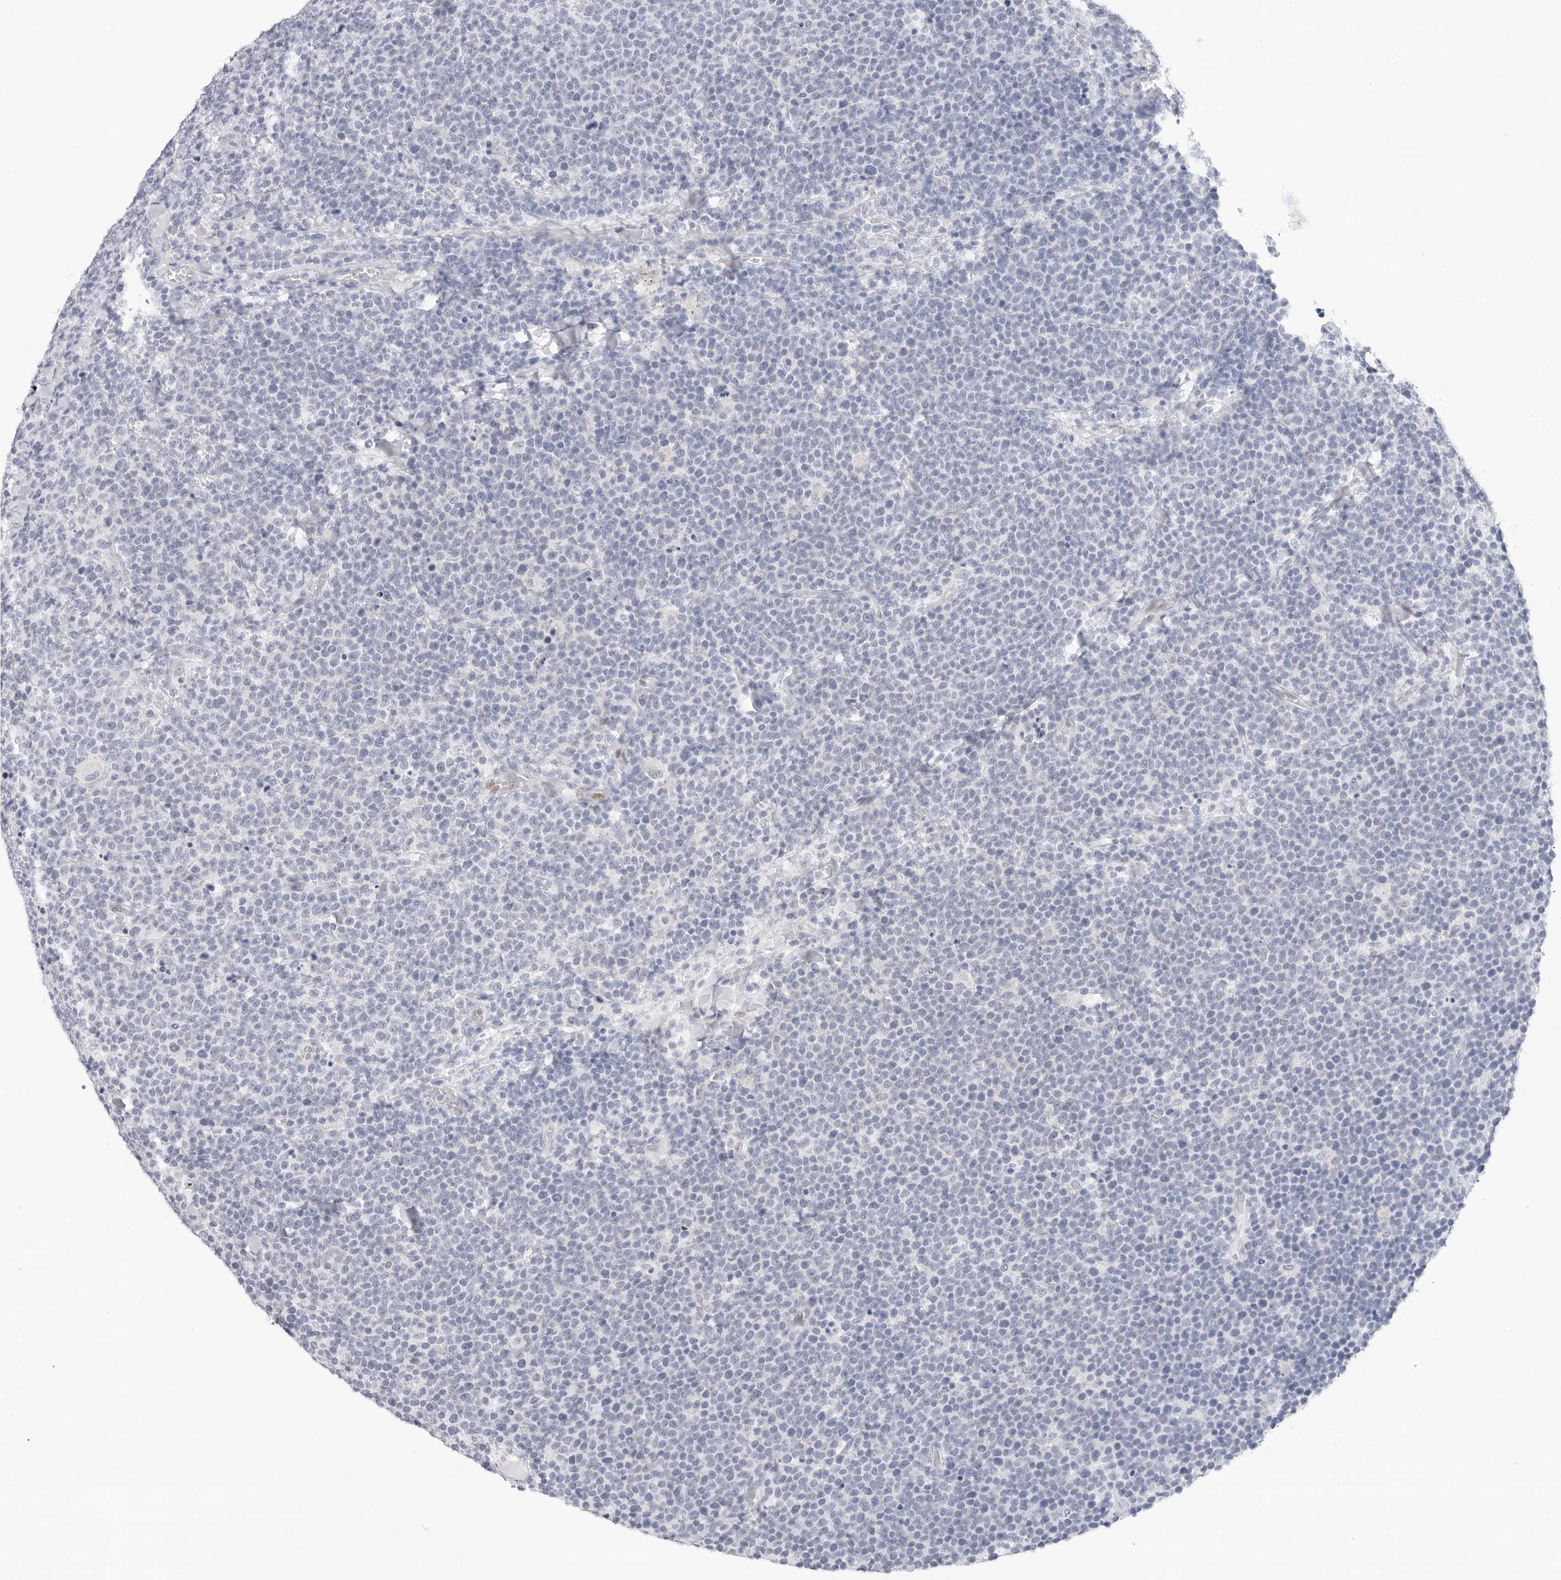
{"staining": {"intensity": "negative", "quantity": "none", "location": "none"}, "tissue": "lymphoma", "cell_type": "Tumor cells", "image_type": "cancer", "snomed": [{"axis": "morphology", "description": "Malignant lymphoma, non-Hodgkin's type, High grade"}, {"axis": "topography", "description": "Lymph node"}], "caption": "A high-resolution histopathology image shows immunohistochemistry (IHC) staining of lymphoma, which exhibits no significant staining in tumor cells.", "gene": "SLC19A1", "patient": {"sex": "male", "age": 61}}